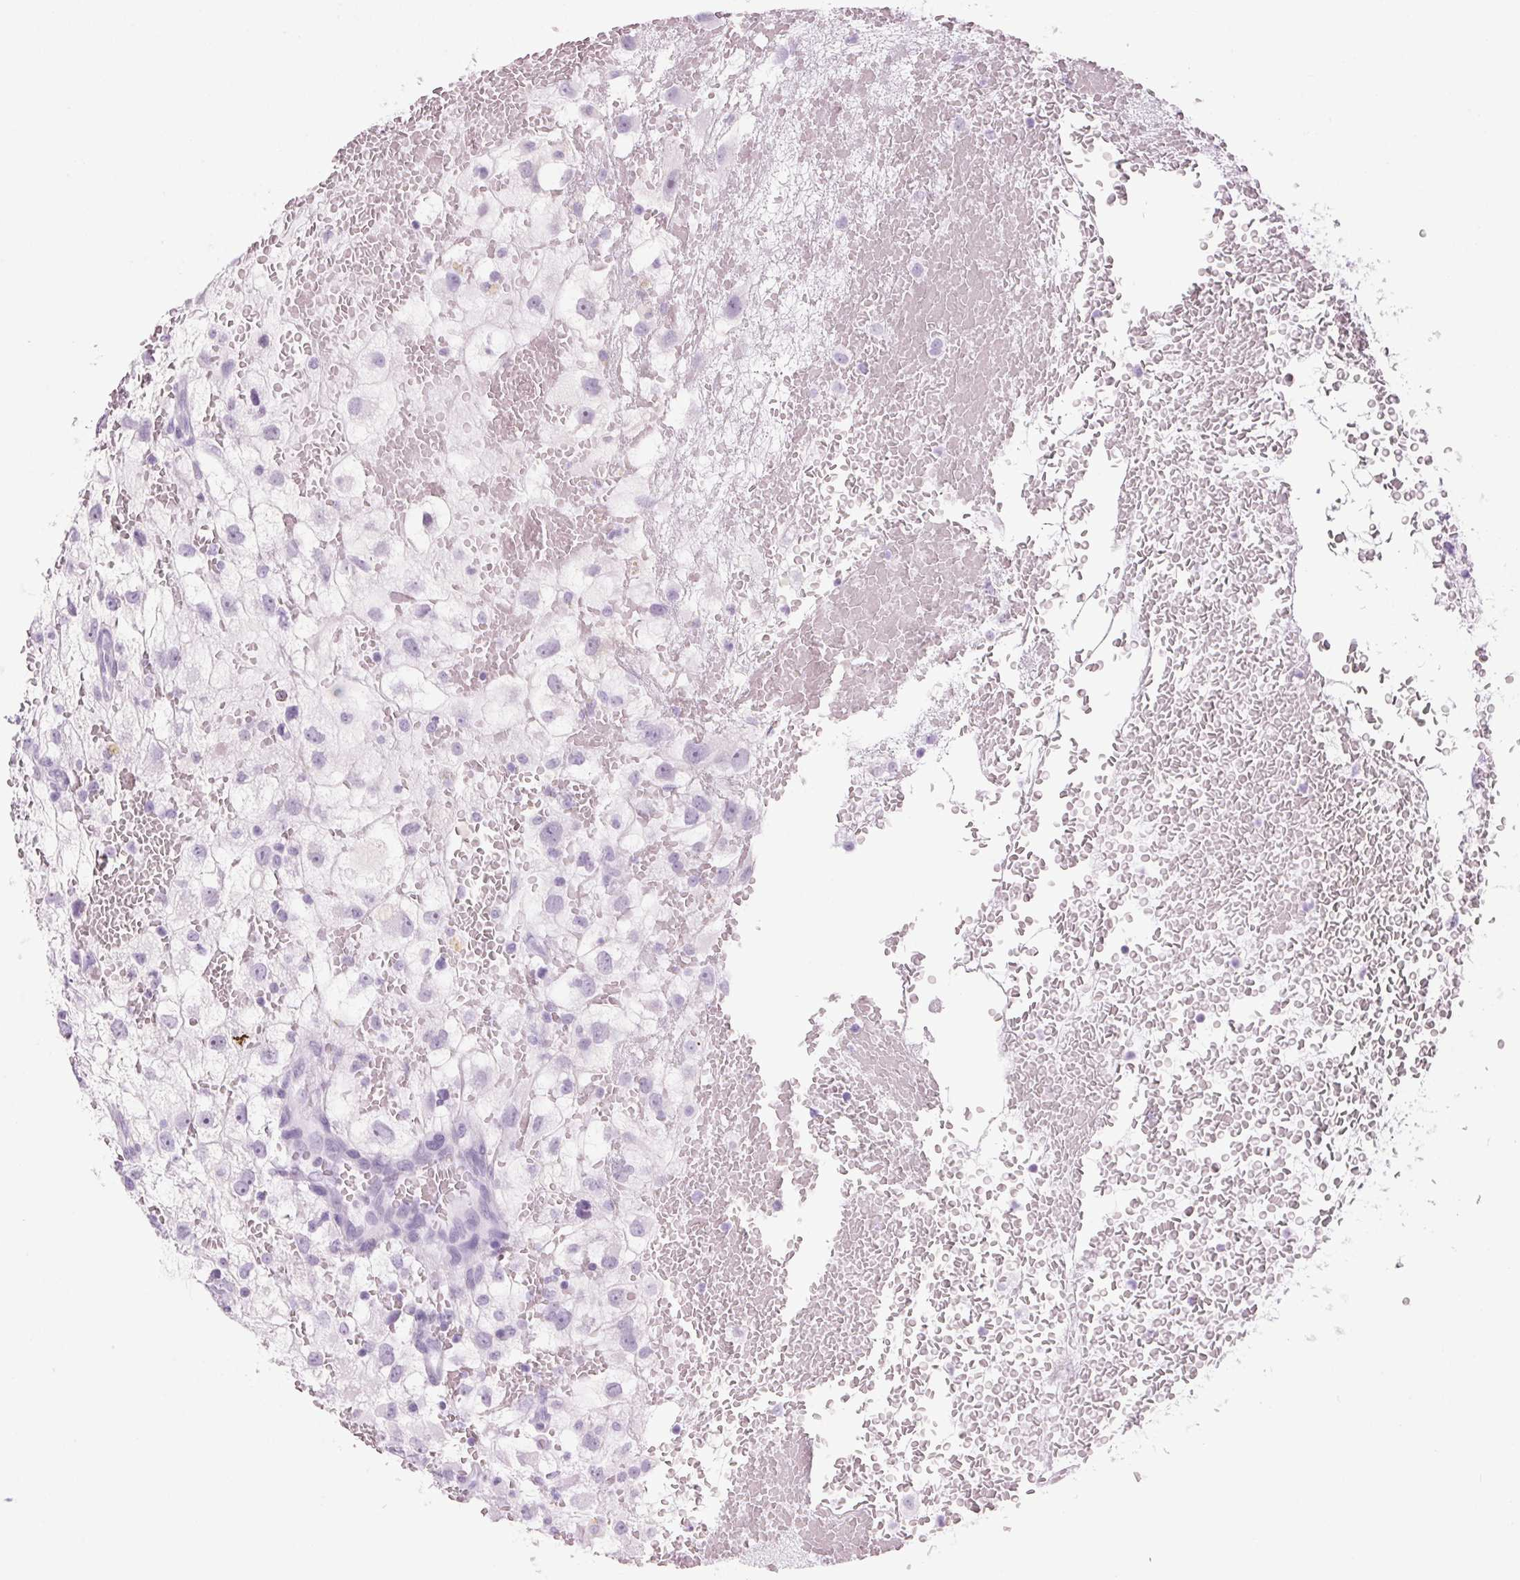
{"staining": {"intensity": "negative", "quantity": "none", "location": "none"}, "tissue": "renal cancer", "cell_type": "Tumor cells", "image_type": "cancer", "snomed": [{"axis": "morphology", "description": "Adenocarcinoma, NOS"}, {"axis": "topography", "description": "Kidney"}], "caption": "High magnification brightfield microscopy of renal cancer (adenocarcinoma) stained with DAB (3,3'-diaminobenzidine) (brown) and counterstained with hematoxylin (blue): tumor cells show no significant staining.", "gene": "PPP1R1A", "patient": {"sex": "male", "age": 59}}